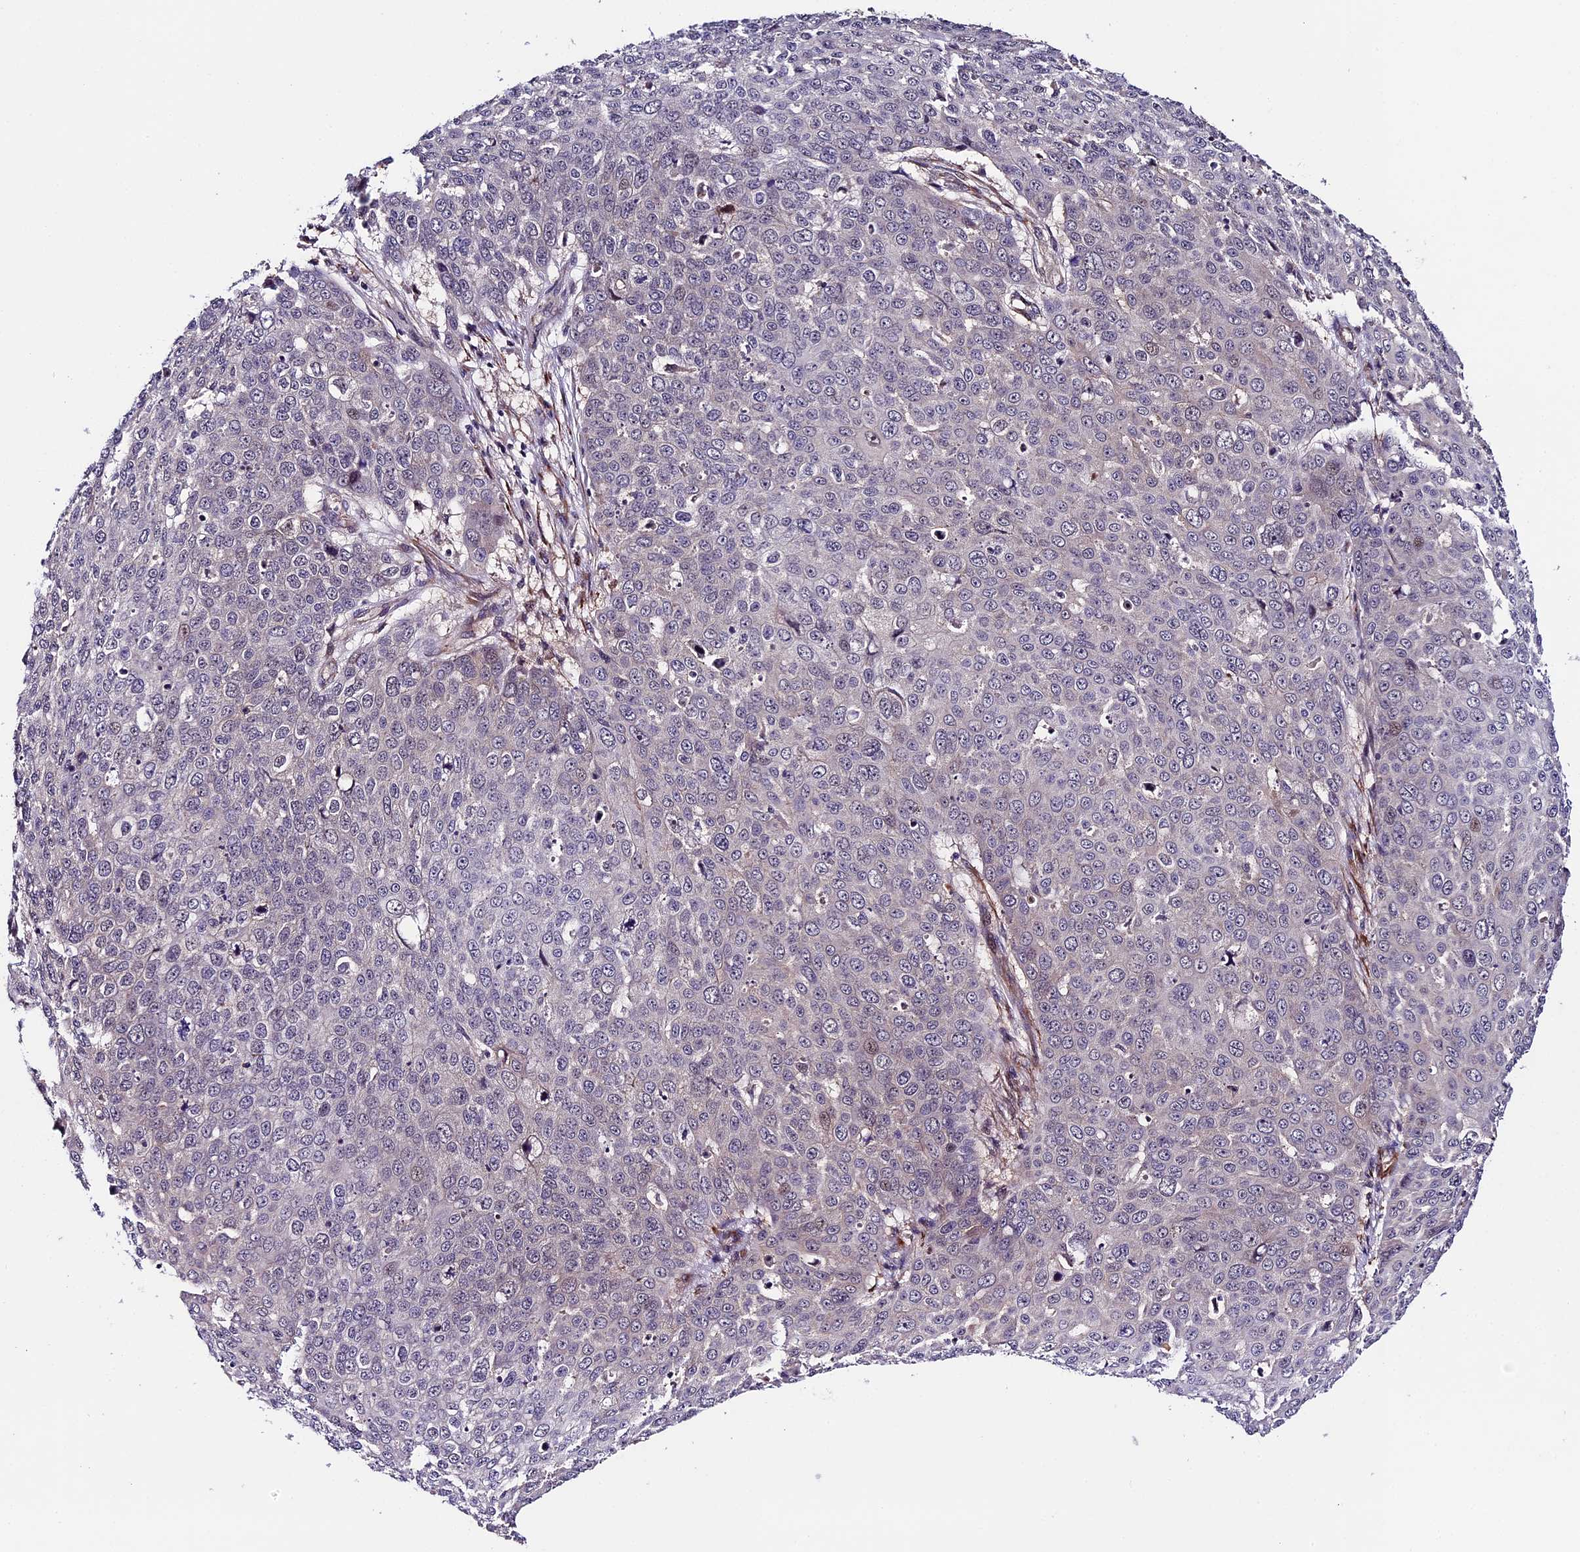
{"staining": {"intensity": "negative", "quantity": "none", "location": "none"}, "tissue": "skin cancer", "cell_type": "Tumor cells", "image_type": "cancer", "snomed": [{"axis": "morphology", "description": "Squamous cell carcinoma, NOS"}, {"axis": "topography", "description": "Skin"}], "caption": "Histopathology image shows no significant protein staining in tumor cells of skin squamous cell carcinoma.", "gene": "SIPA1L3", "patient": {"sex": "male", "age": 71}}